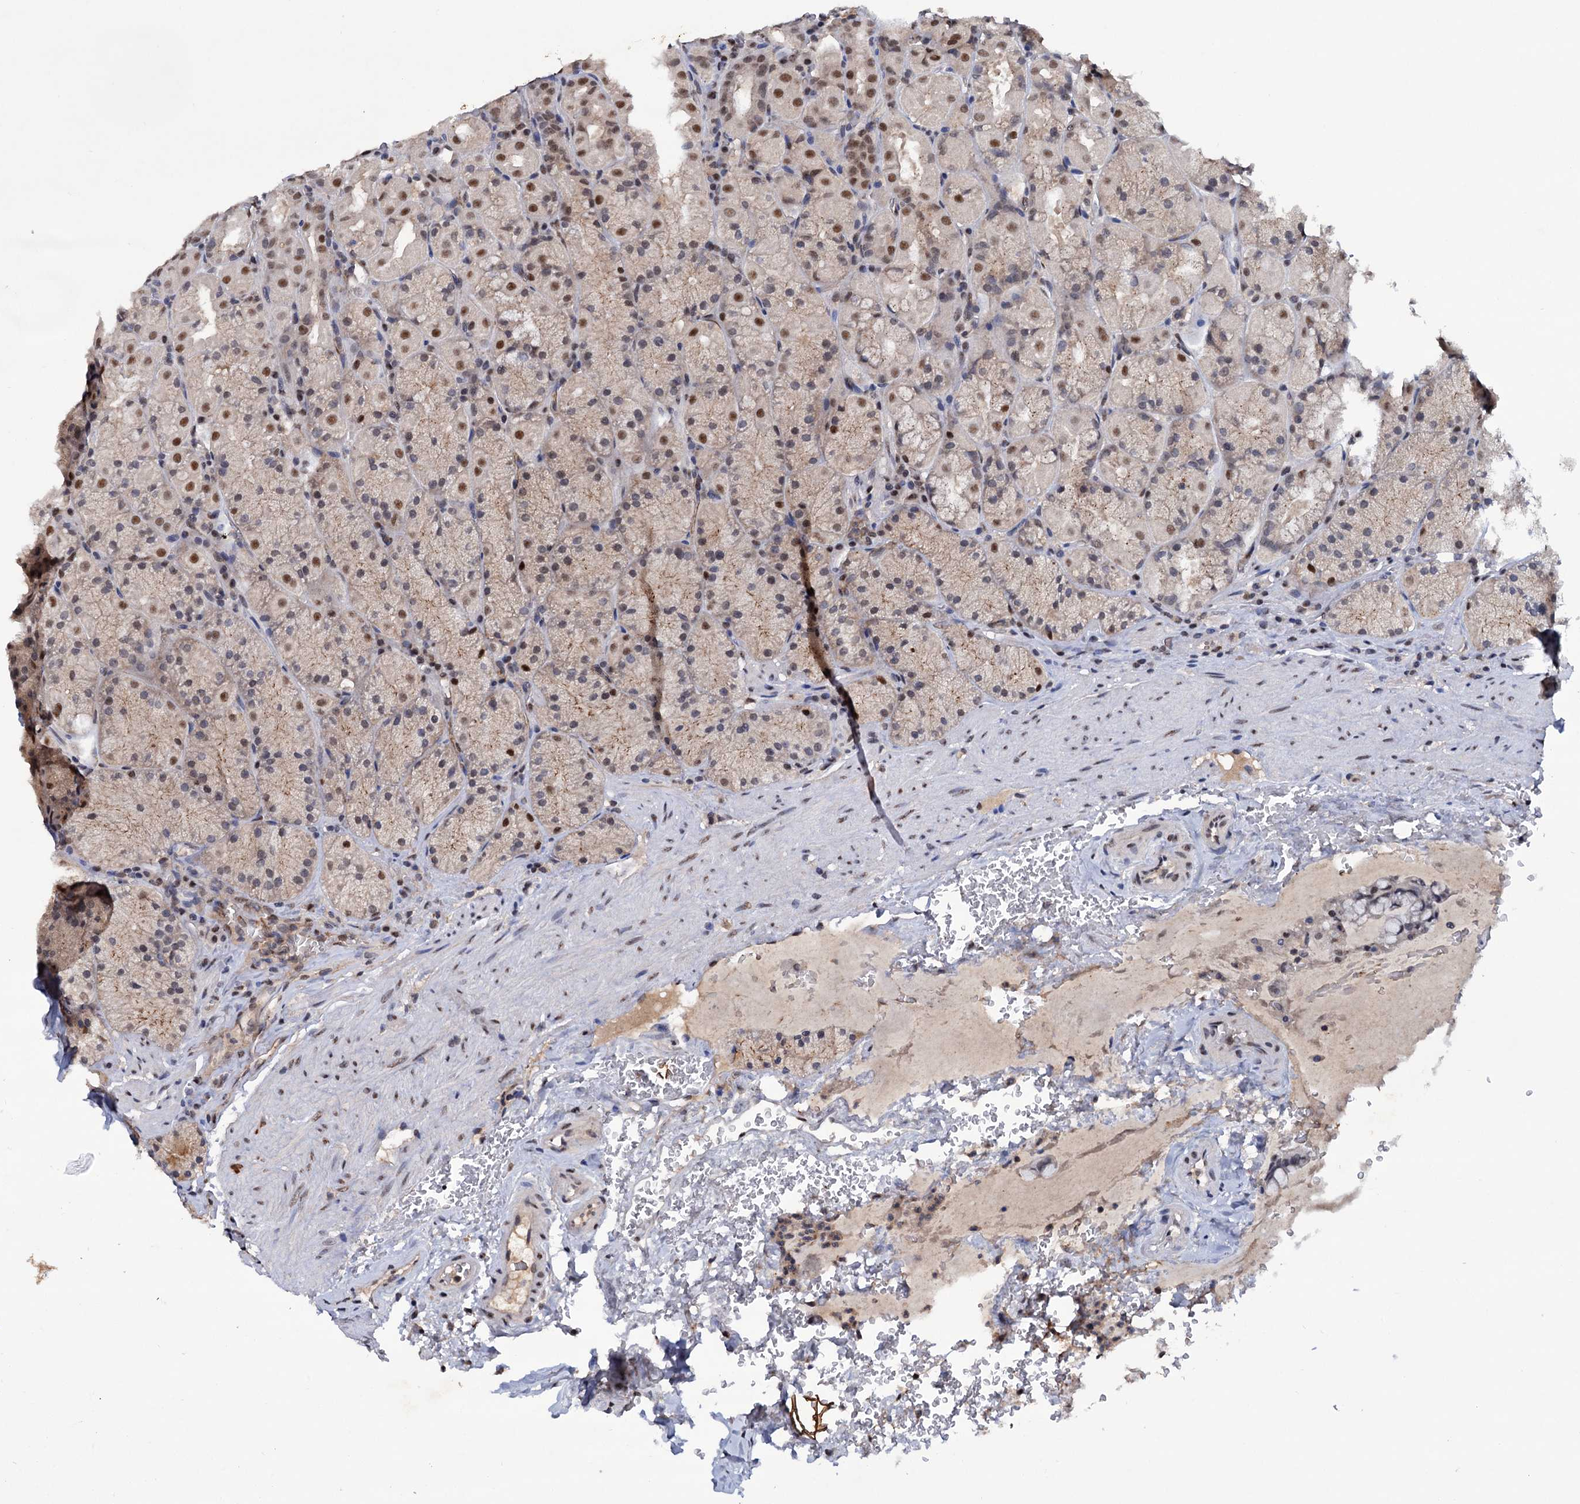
{"staining": {"intensity": "moderate", "quantity": ">75%", "location": "nuclear"}, "tissue": "stomach", "cell_type": "Glandular cells", "image_type": "normal", "snomed": [{"axis": "morphology", "description": "Normal tissue, NOS"}, {"axis": "topography", "description": "Stomach, upper"}, {"axis": "topography", "description": "Stomach, lower"}], "caption": "The image displays a brown stain indicating the presence of a protein in the nuclear of glandular cells in stomach. (DAB (3,3'-diaminobenzidine) IHC, brown staining for protein, blue staining for nuclei).", "gene": "TBC1D12", "patient": {"sex": "male", "age": 80}}